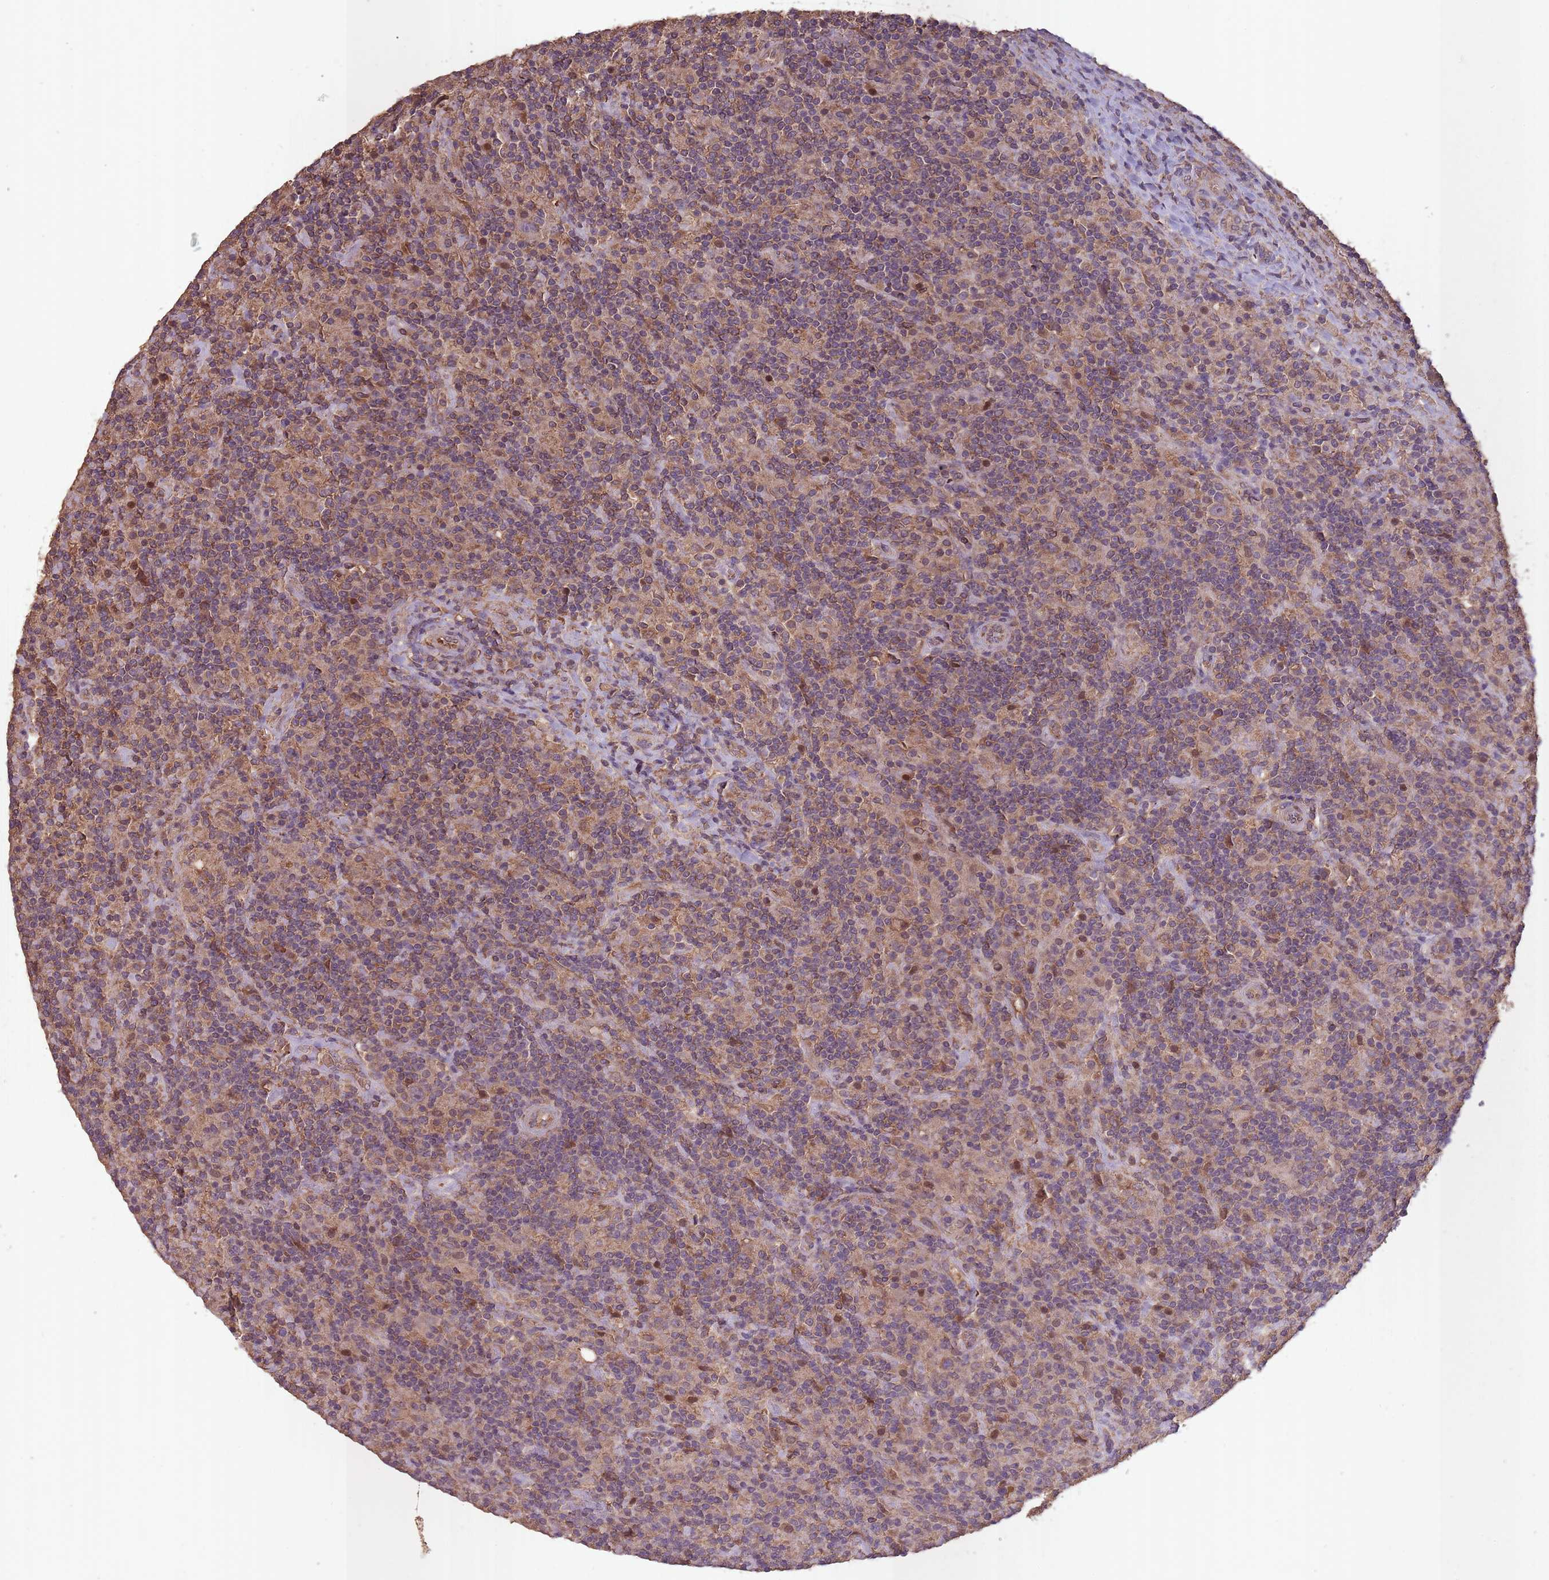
{"staining": {"intensity": "weak", "quantity": "25%-75%", "location": "cytoplasmic/membranous"}, "tissue": "lymphoma", "cell_type": "Tumor cells", "image_type": "cancer", "snomed": [{"axis": "morphology", "description": "Hodgkin's disease, NOS"}, {"axis": "topography", "description": "Lymph node"}], "caption": "About 25%-75% of tumor cells in Hodgkin's disease show weak cytoplasmic/membranous protein expression as visualized by brown immunohistochemical staining.", "gene": "SANBR", "patient": {"sex": "male", "age": 70}}